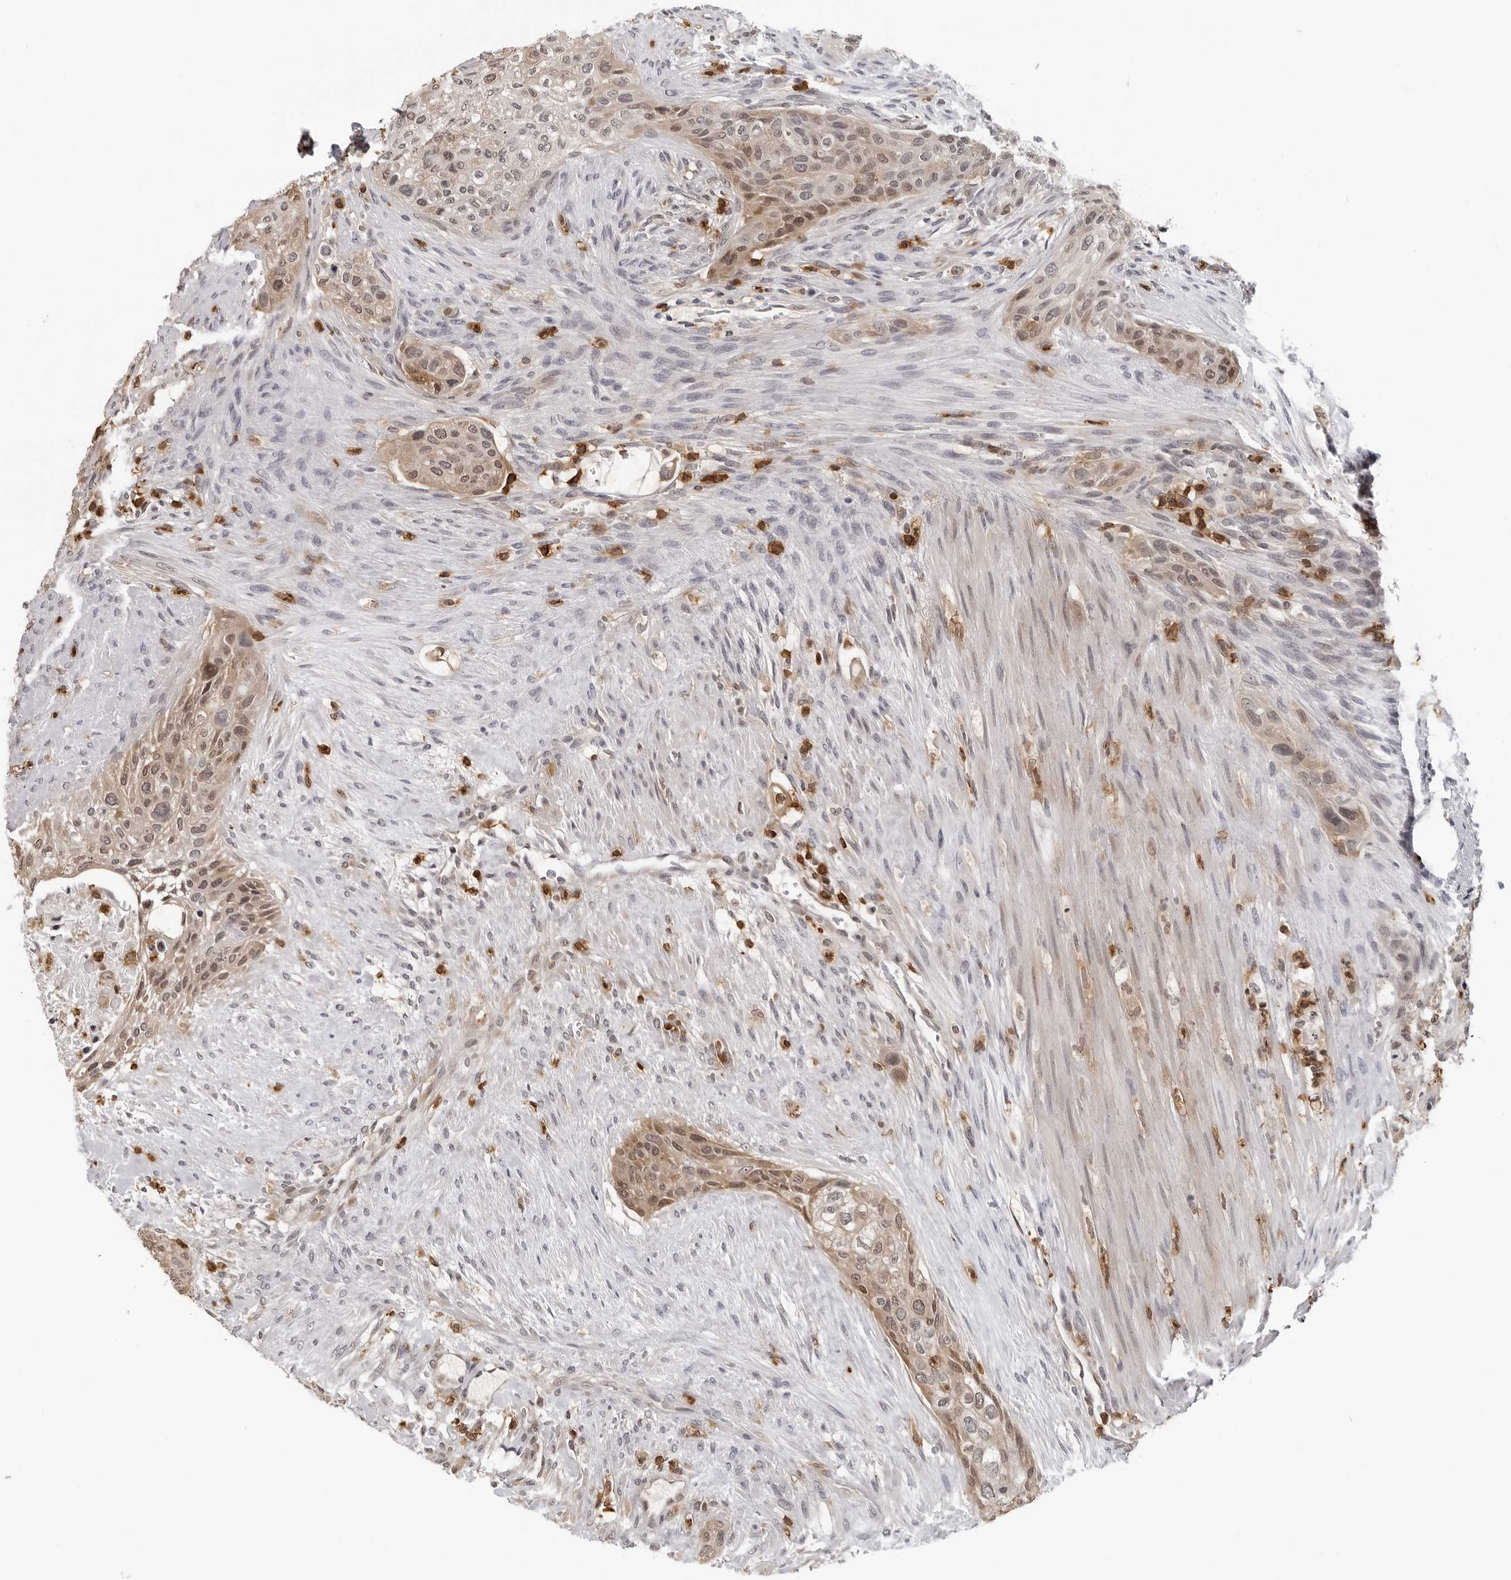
{"staining": {"intensity": "weak", "quantity": ">75%", "location": "cytoplasmic/membranous,nuclear"}, "tissue": "urothelial cancer", "cell_type": "Tumor cells", "image_type": "cancer", "snomed": [{"axis": "morphology", "description": "Urothelial carcinoma, High grade"}, {"axis": "topography", "description": "Urinary bladder"}], "caption": "Immunohistochemical staining of human urothelial cancer displays low levels of weak cytoplasmic/membranous and nuclear protein positivity in approximately >75% of tumor cells. (Stains: DAB in brown, nuclei in blue, Microscopy: brightfield microscopy at high magnification).", "gene": "HSPH1", "patient": {"sex": "male", "age": 35}}